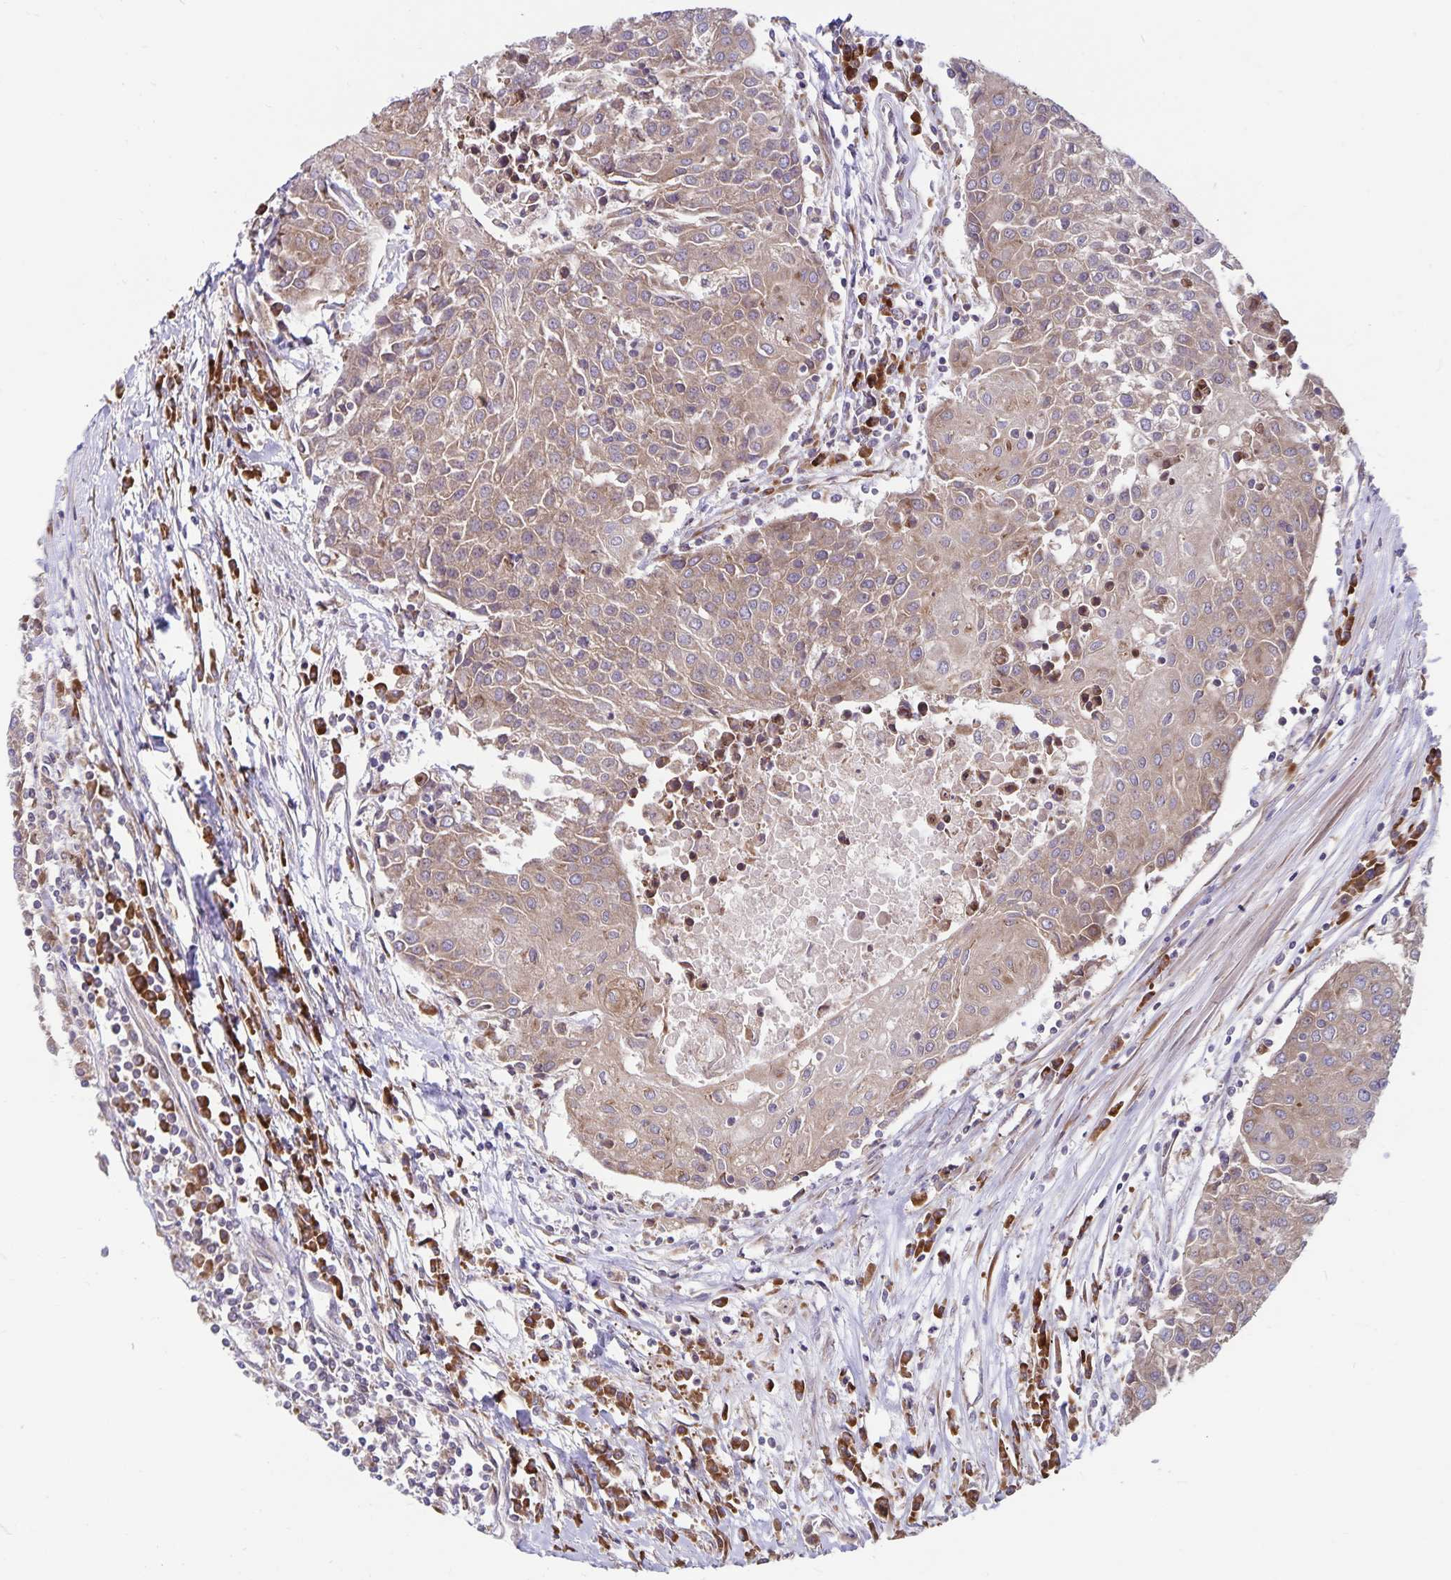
{"staining": {"intensity": "moderate", "quantity": ">75%", "location": "cytoplasmic/membranous"}, "tissue": "urothelial cancer", "cell_type": "Tumor cells", "image_type": "cancer", "snomed": [{"axis": "morphology", "description": "Urothelial carcinoma, High grade"}, {"axis": "topography", "description": "Urinary bladder"}], "caption": "High-grade urothelial carcinoma stained with DAB (3,3'-diaminobenzidine) immunohistochemistry exhibits medium levels of moderate cytoplasmic/membranous positivity in about >75% of tumor cells.", "gene": "SEC62", "patient": {"sex": "female", "age": 85}}